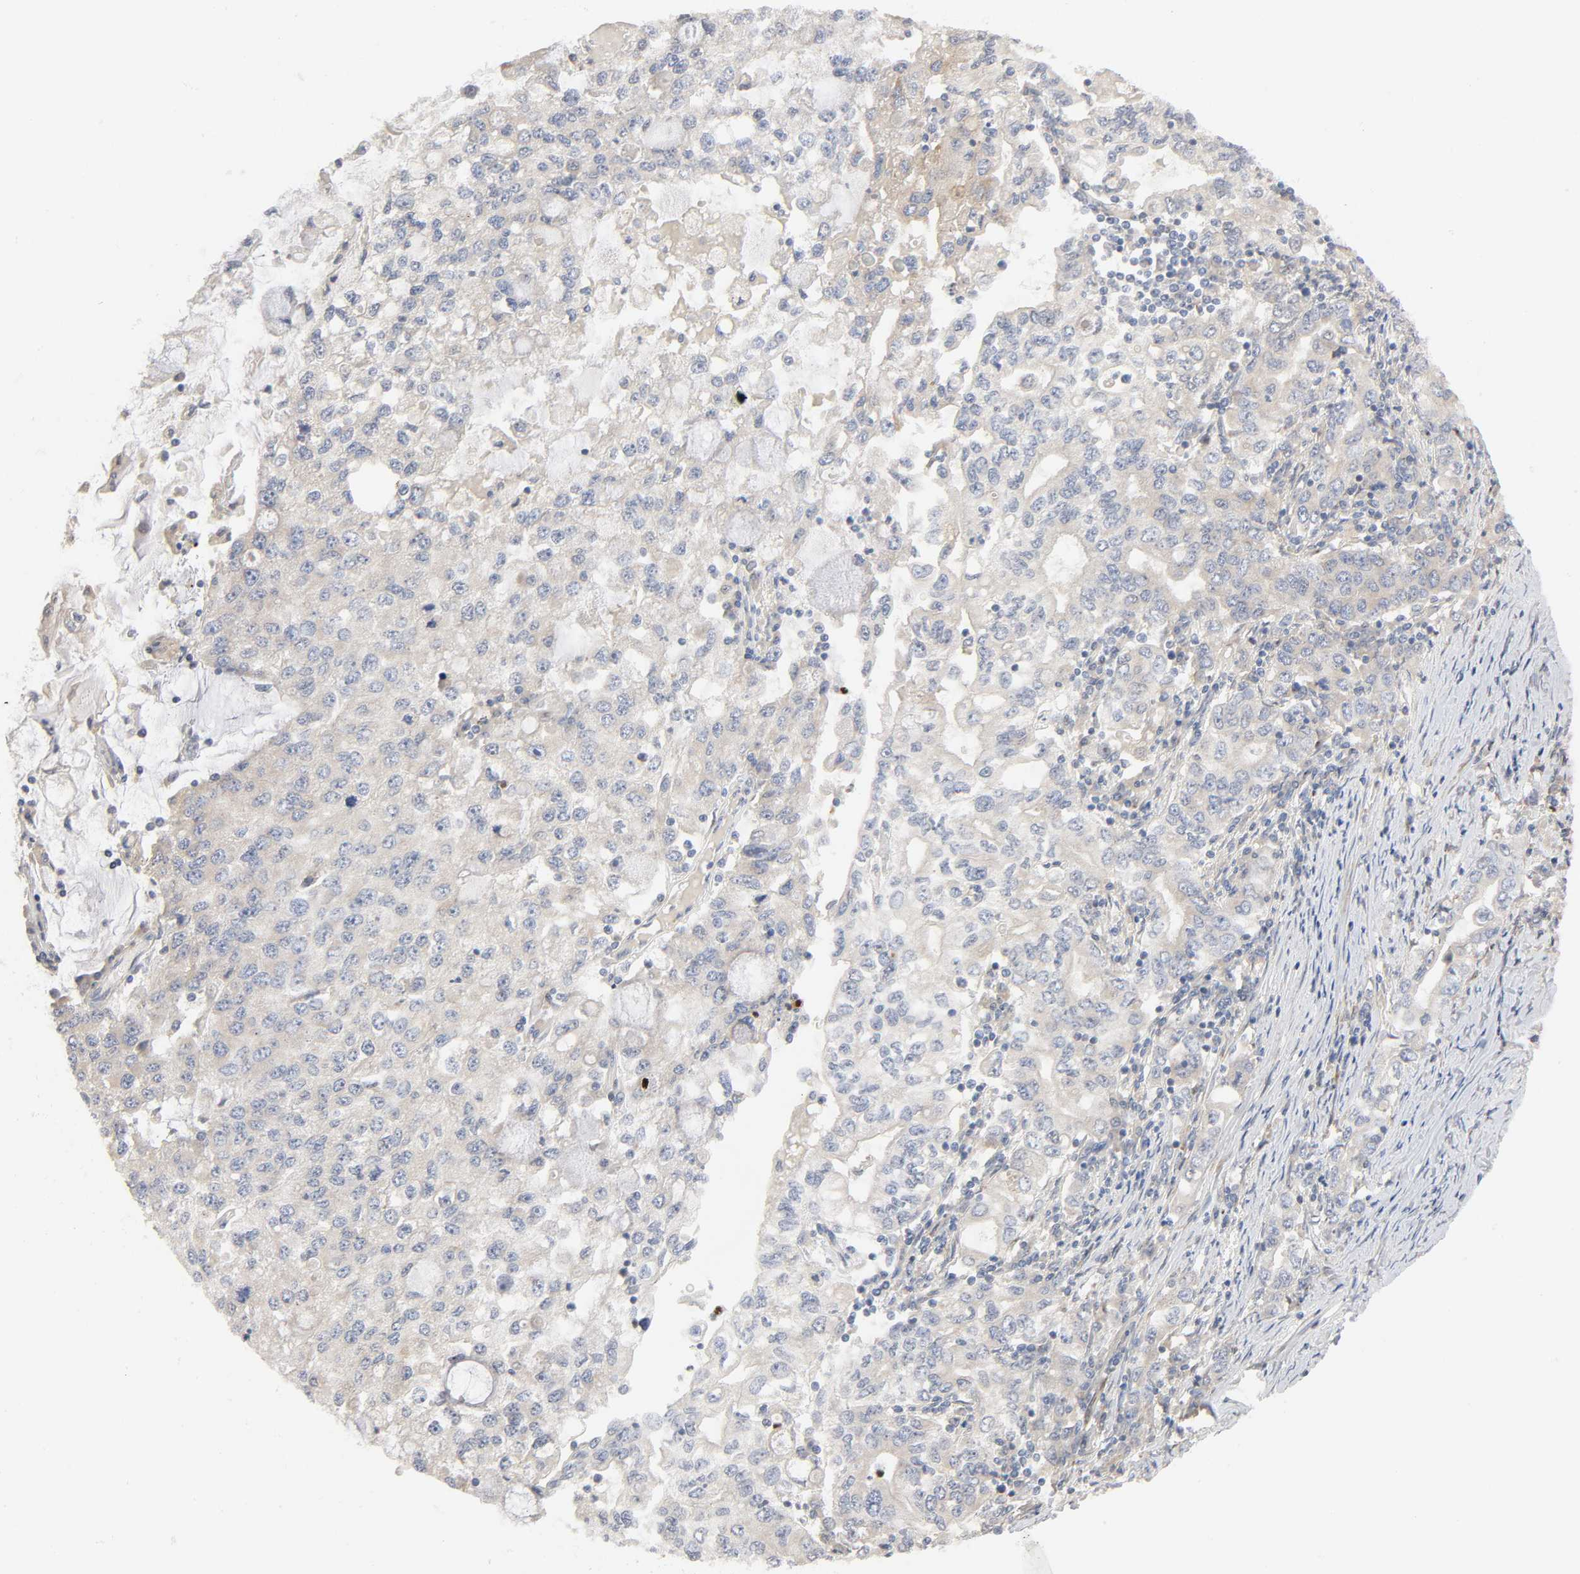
{"staining": {"intensity": "weak", "quantity": "25%-75%", "location": "cytoplasmic/membranous"}, "tissue": "stomach cancer", "cell_type": "Tumor cells", "image_type": "cancer", "snomed": [{"axis": "morphology", "description": "Adenocarcinoma, NOS"}, {"axis": "topography", "description": "Stomach, lower"}], "caption": "Brown immunohistochemical staining in stomach cancer shows weak cytoplasmic/membranous staining in about 25%-75% of tumor cells.", "gene": "FAM118A", "patient": {"sex": "female", "age": 72}}